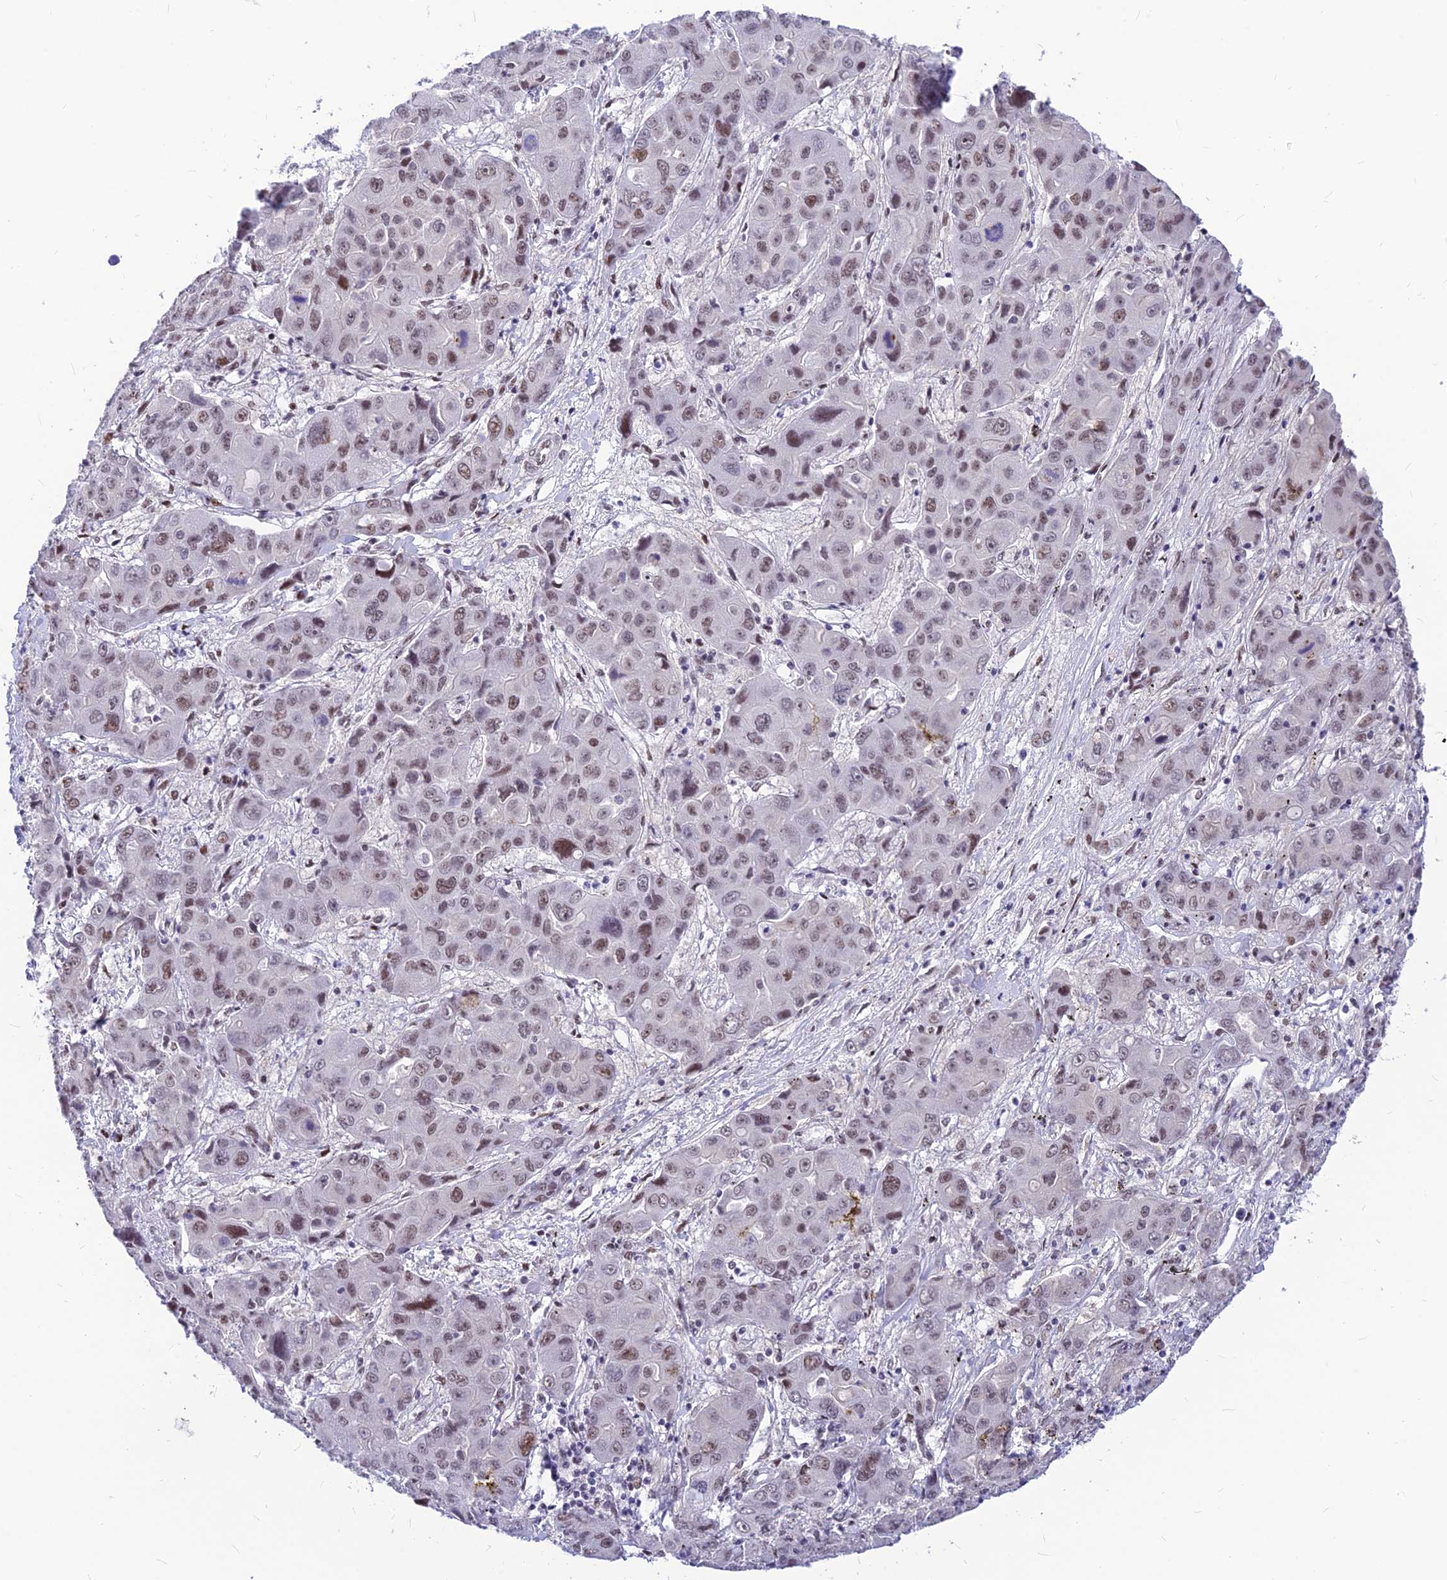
{"staining": {"intensity": "weak", "quantity": ">75%", "location": "nuclear"}, "tissue": "liver cancer", "cell_type": "Tumor cells", "image_type": "cancer", "snomed": [{"axis": "morphology", "description": "Cholangiocarcinoma"}, {"axis": "topography", "description": "Liver"}], "caption": "This histopathology image reveals IHC staining of human liver cancer (cholangiocarcinoma), with low weak nuclear staining in about >75% of tumor cells.", "gene": "KCTD13", "patient": {"sex": "male", "age": 67}}